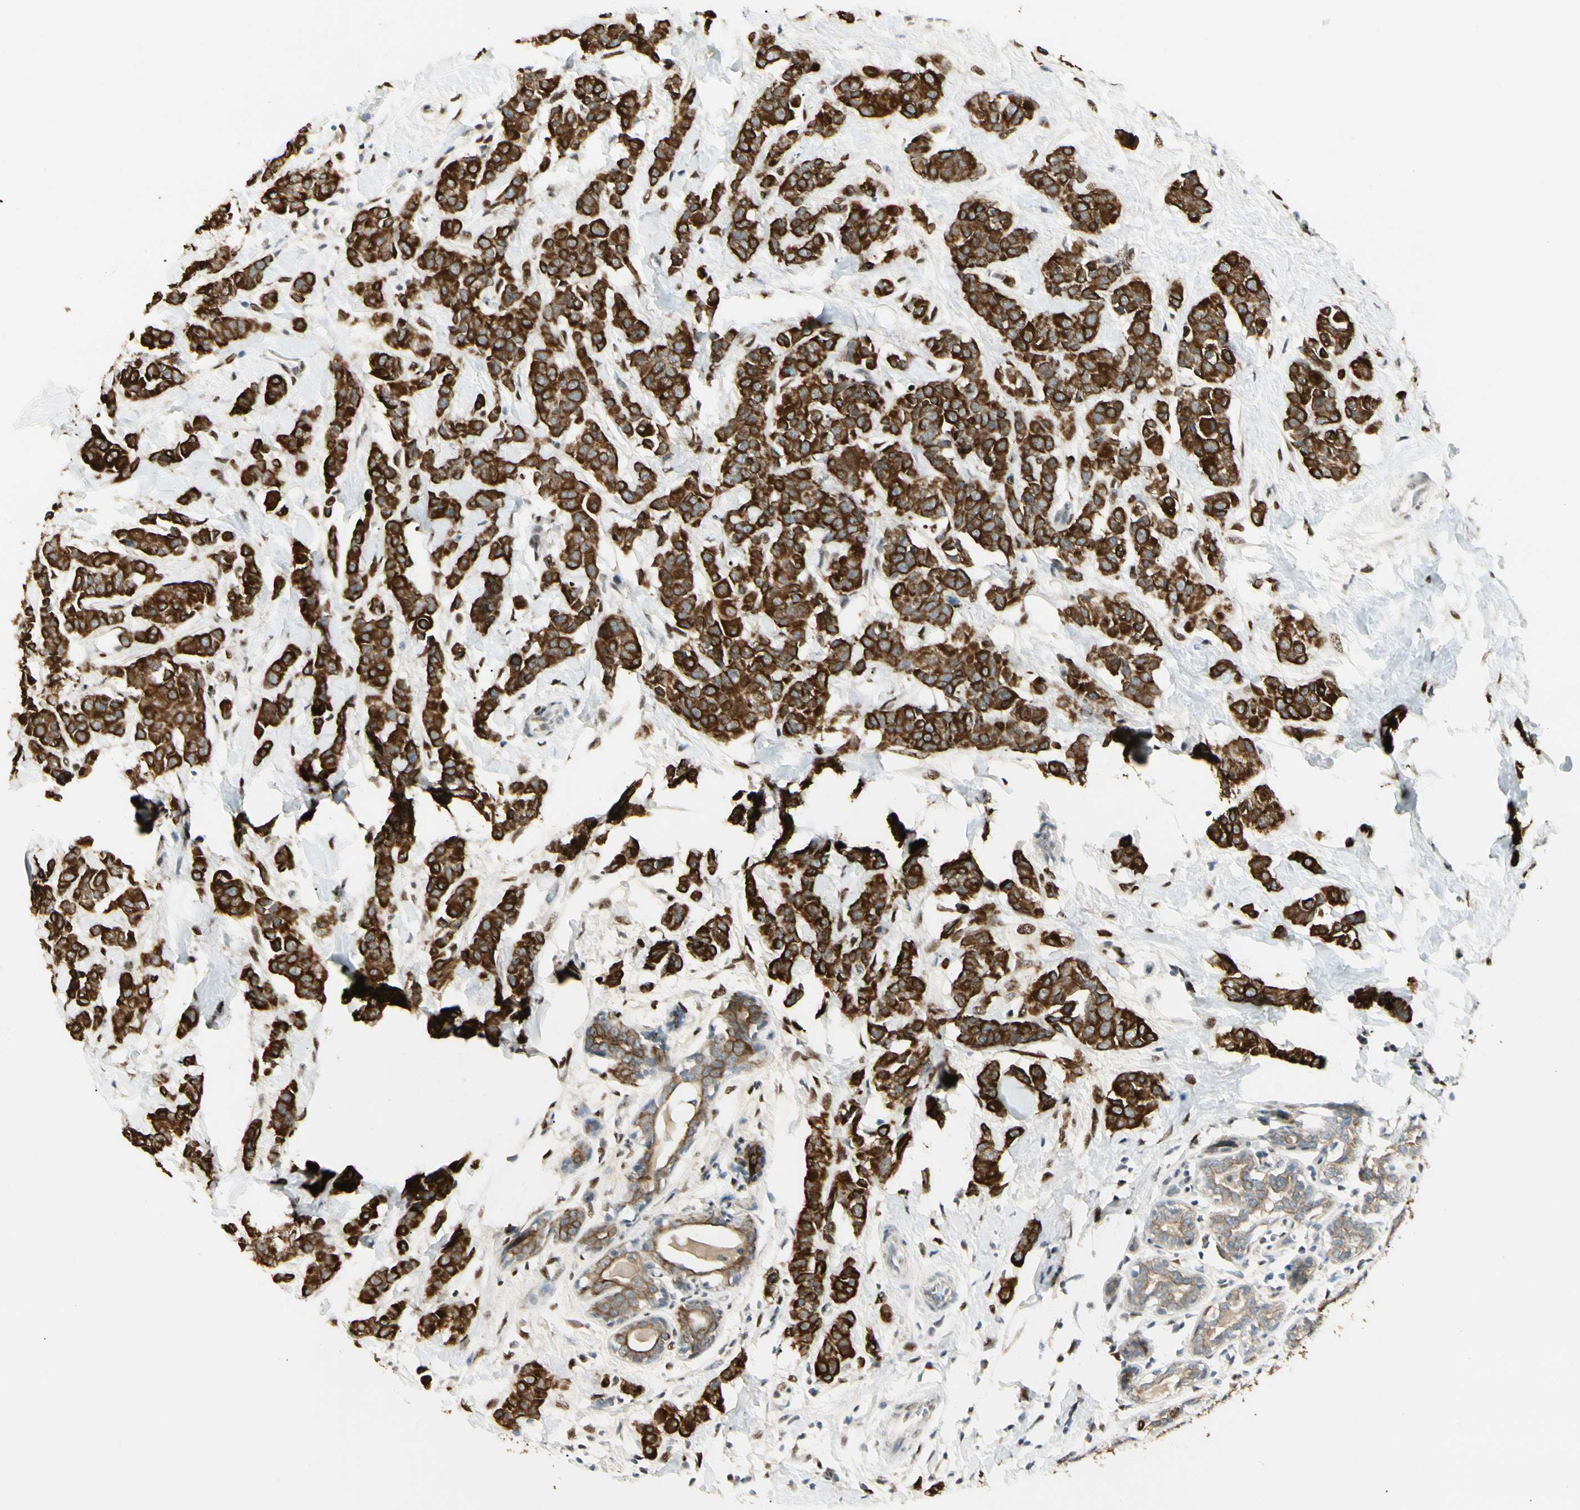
{"staining": {"intensity": "strong", "quantity": ">75%", "location": "cytoplasmic/membranous"}, "tissue": "breast cancer", "cell_type": "Tumor cells", "image_type": "cancer", "snomed": [{"axis": "morphology", "description": "Normal tissue, NOS"}, {"axis": "morphology", "description": "Duct carcinoma"}, {"axis": "topography", "description": "Breast"}], "caption": "Breast invasive ductal carcinoma was stained to show a protein in brown. There is high levels of strong cytoplasmic/membranous expression in approximately >75% of tumor cells.", "gene": "ATXN1", "patient": {"sex": "female", "age": 40}}